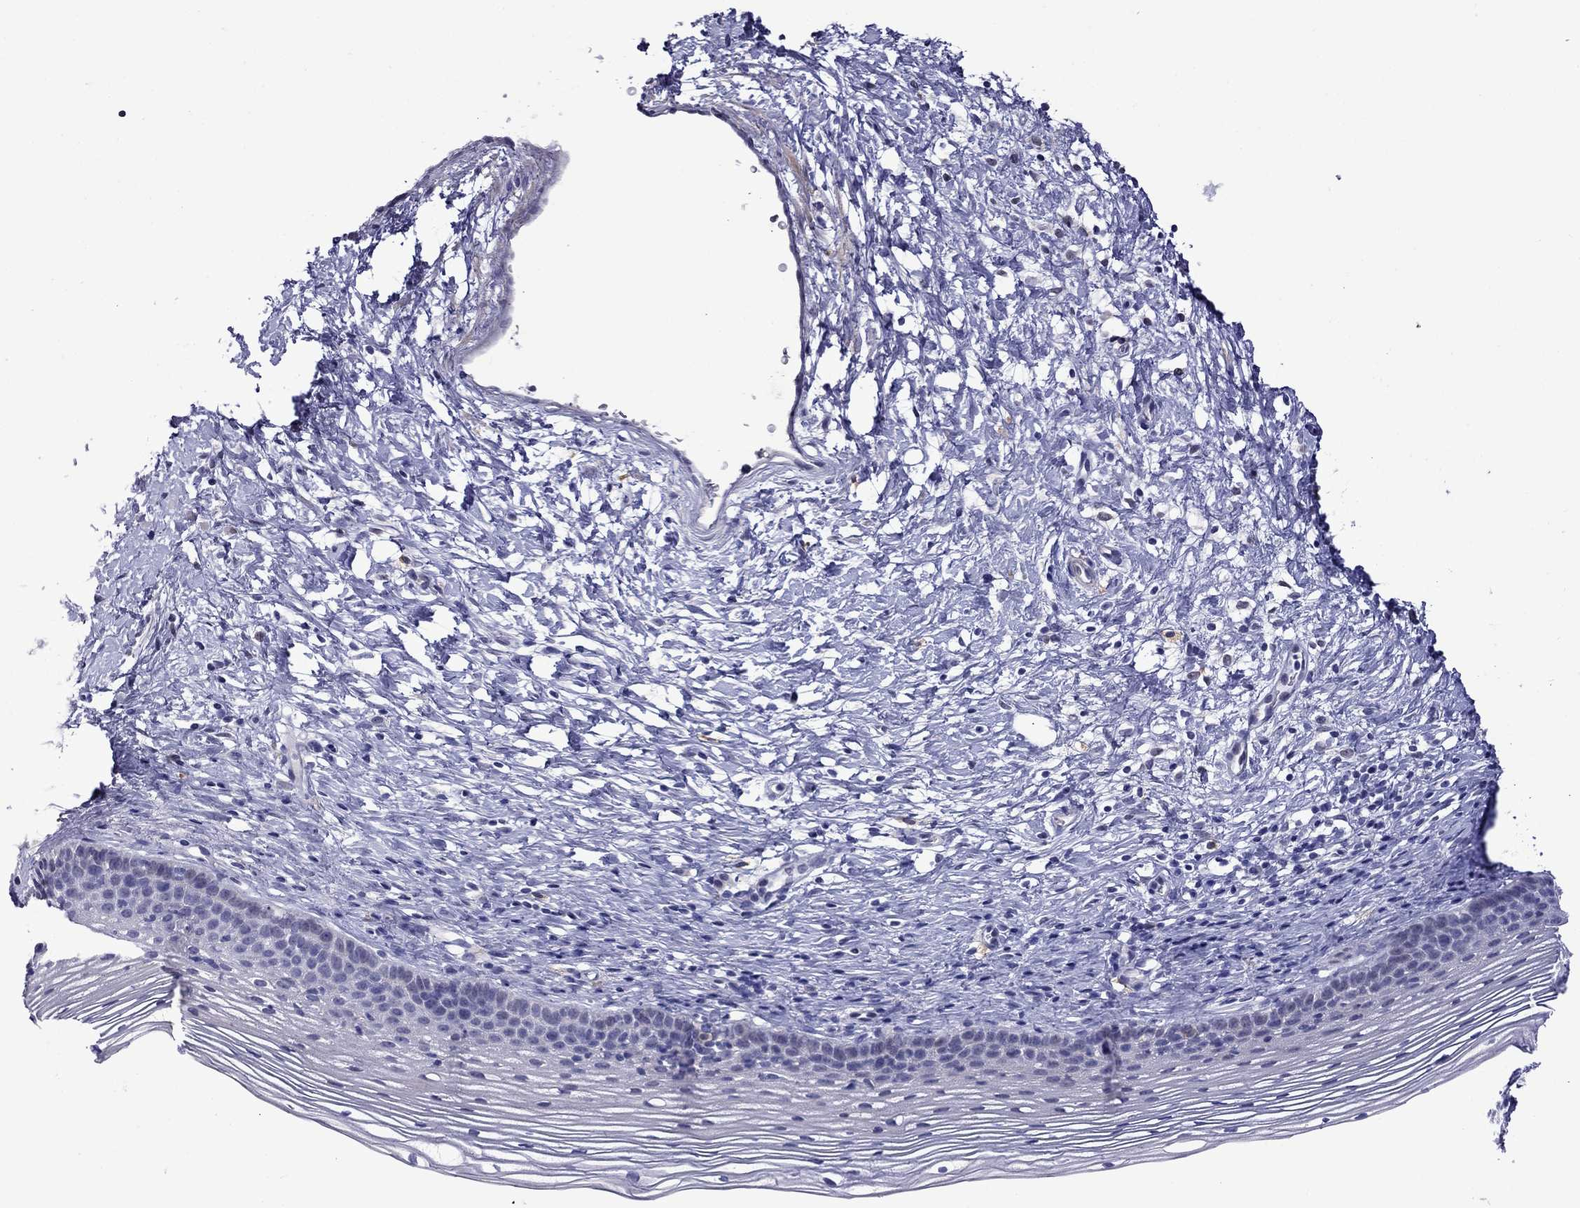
{"staining": {"intensity": "negative", "quantity": "none", "location": "none"}, "tissue": "cervix", "cell_type": "Glandular cells", "image_type": "normal", "snomed": [{"axis": "morphology", "description": "Normal tissue, NOS"}, {"axis": "topography", "description": "Cervix"}], "caption": "Micrograph shows no protein expression in glandular cells of normal cervix.", "gene": "STAR", "patient": {"sex": "female", "age": 39}}